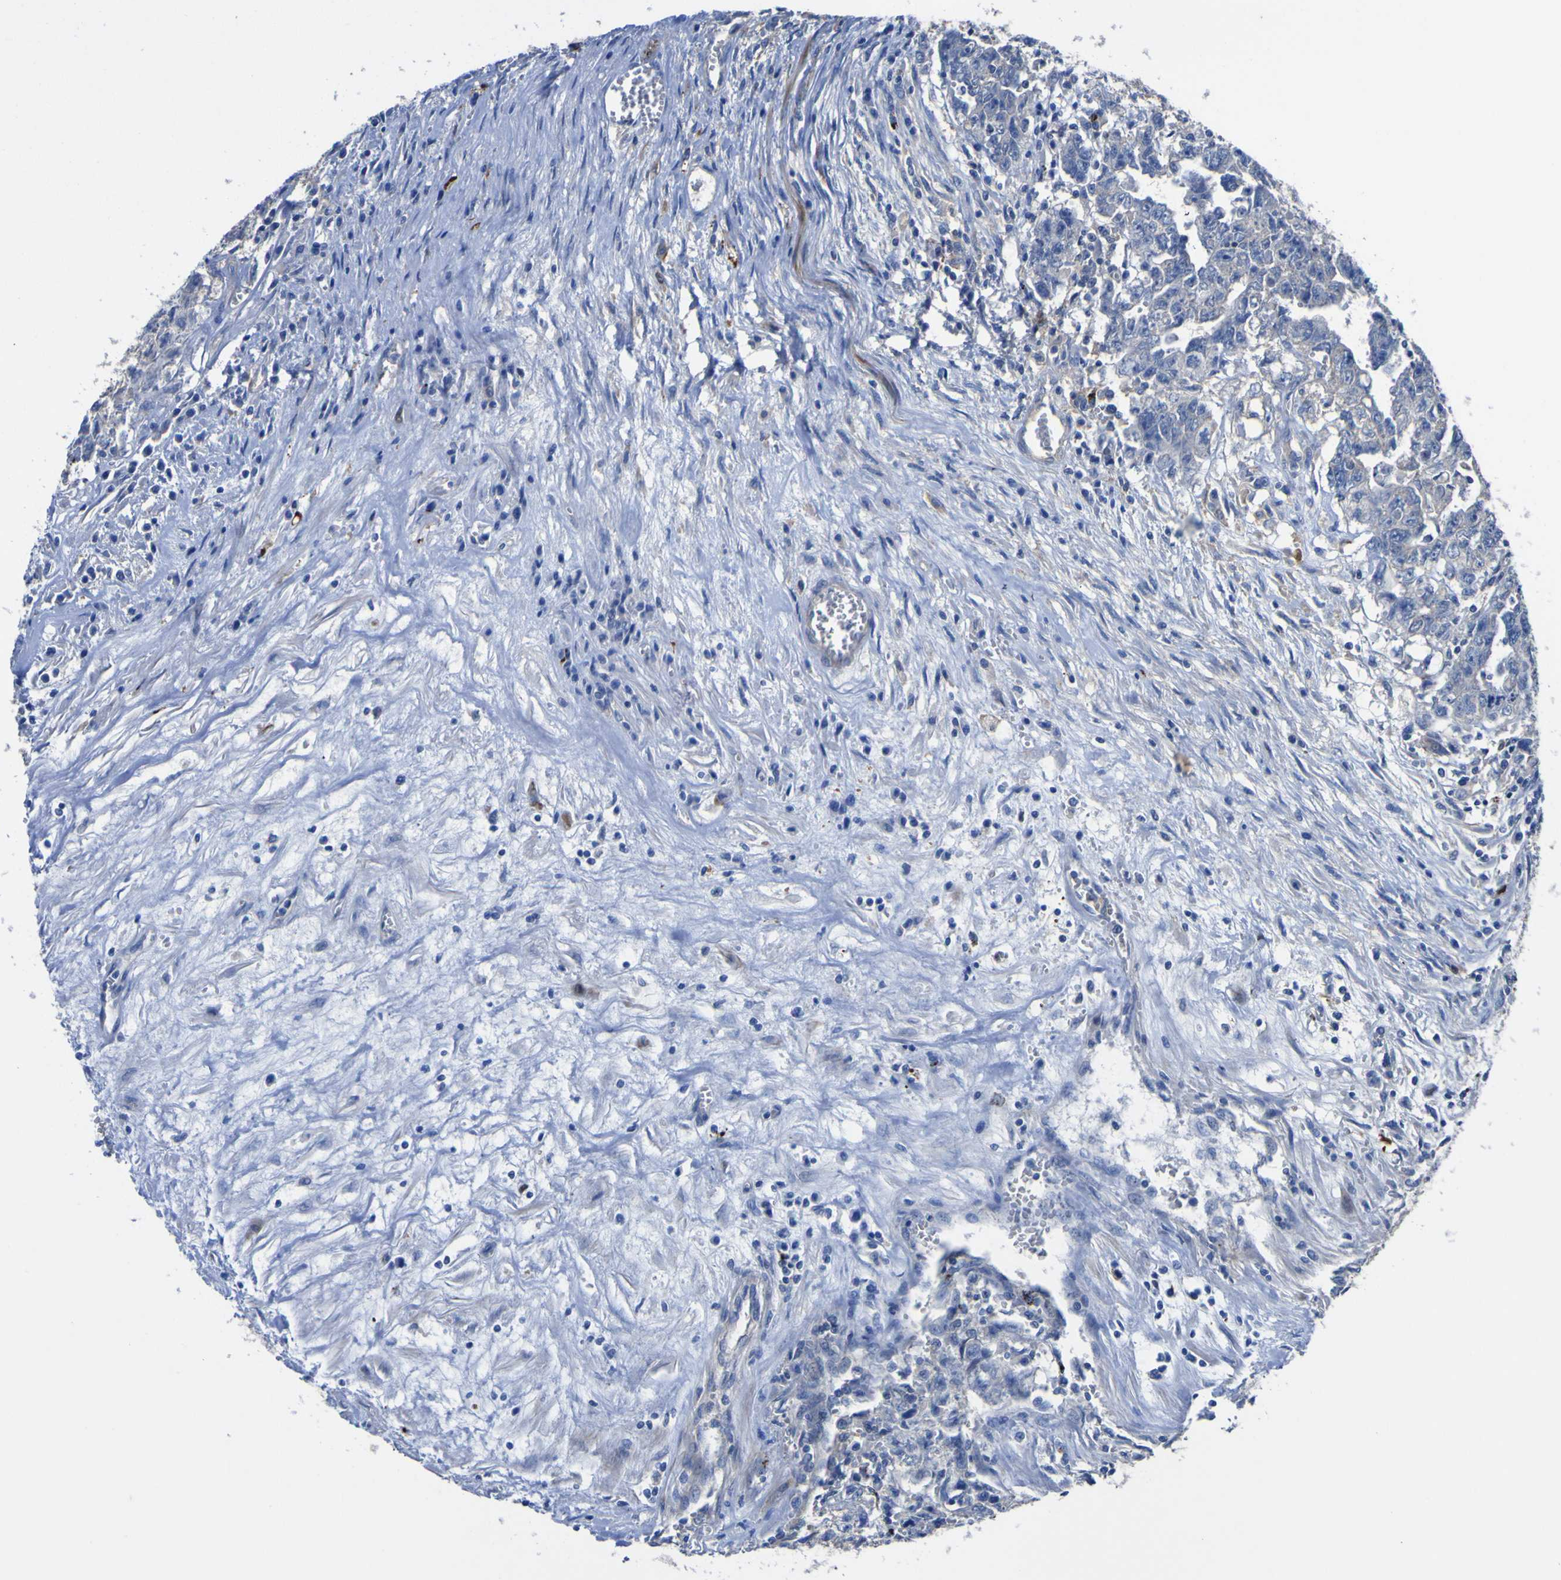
{"staining": {"intensity": "negative", "quantity": "none", "location": "none"}, "tissue": "testis cancer", "cell_type": "Tumor cells", "image_type": "cancer", "snomed": [{"axis": "morphology", "description": "Carcinoma, Embryonal, NOS"}, {"axis": "topography", "description": "Testis"}], "caption": "IHC of human testis cancer (embryonal carcinoma) displays no staining in tumor cells. (DAB immunohistochemistry (IHC) visualized using brightfield microscopy, high magnification).", "gene": "AGO4", "patient": {"sex": "male", "age": 28}}